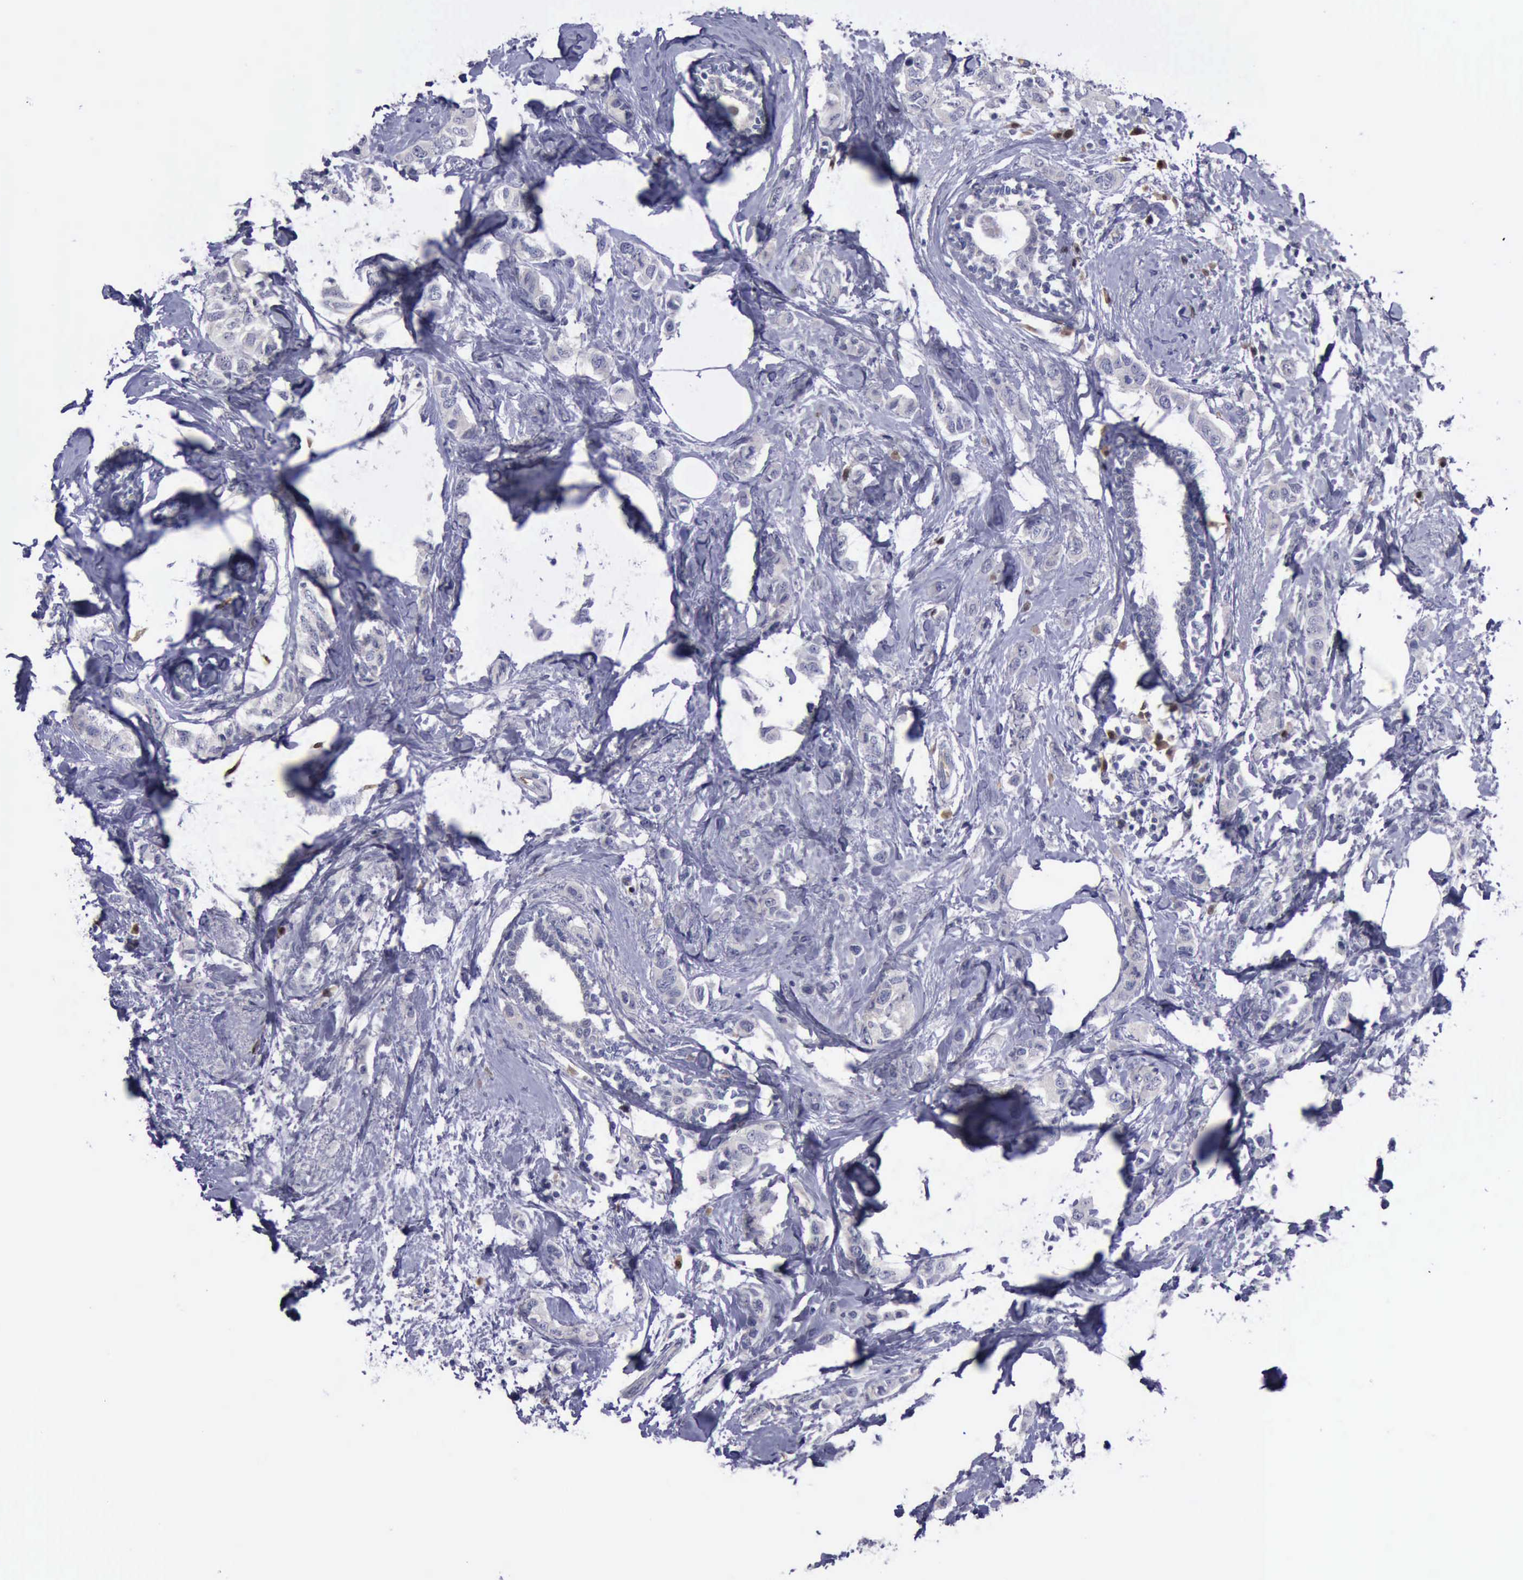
{"staining": {"intensity": "negative", "quantity": "none", "location": "none"}, "tissue": "breast cancer", "cell_type": "Tumor cells", "image_type": "cancer", "snomed": [{"axis": "morphology", "description": "Normal tissue, NOS"}, {"axis": "morphology", "description": "Duct carcinoma"}, {"axis": "topography", "description": "Breast"}], "caption": "Tumor cells show no significant staining in breast cancer. The staining is performed using DAB (3,3'-diaminobenzidine) brown chromogen with nuclei counter-stained in using hematoxylin.", "gene": "CEP128", "patient": {"sex": "female", "age": 50}}